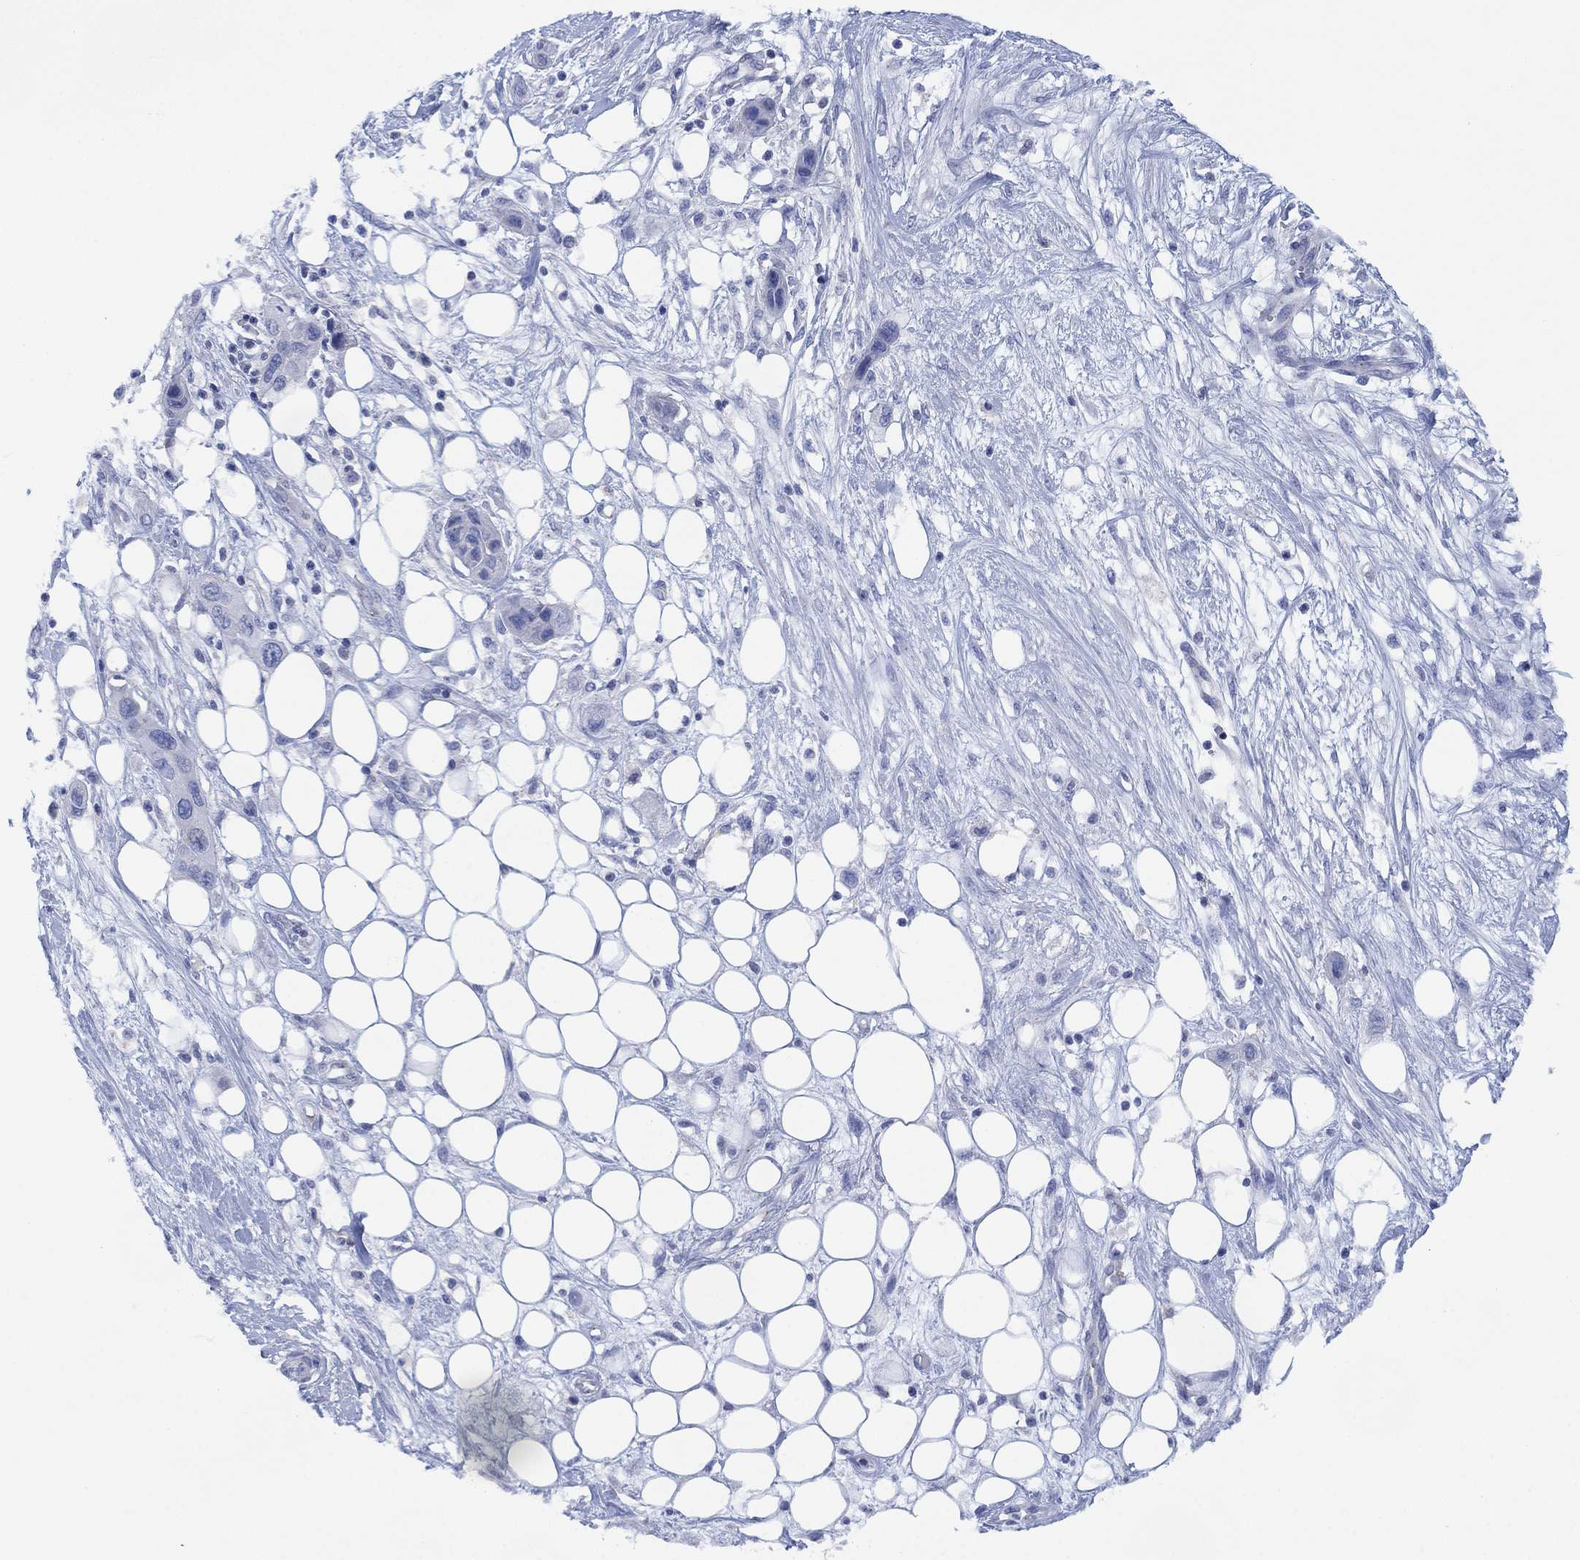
{"staining": {"intensity": "negative", "quantity": "none", "location": "none"}, "tissue": "skin cancer", "cell_type": "Tumor cells", "image_type": "cancer", "snomed": [{"axis": "morphology", "description": "Squamous cell carcinoma, NOS"}, {"axis": "topography", "description": "Skin"}], "caption": "Squamous cell carcinoma (skin) stained for a protein using immunohistochemistry (IHC) exhibits no staining tumor cells.", "gene": "CHRNA3", "patient": {"sex": "male", "age": 79}}